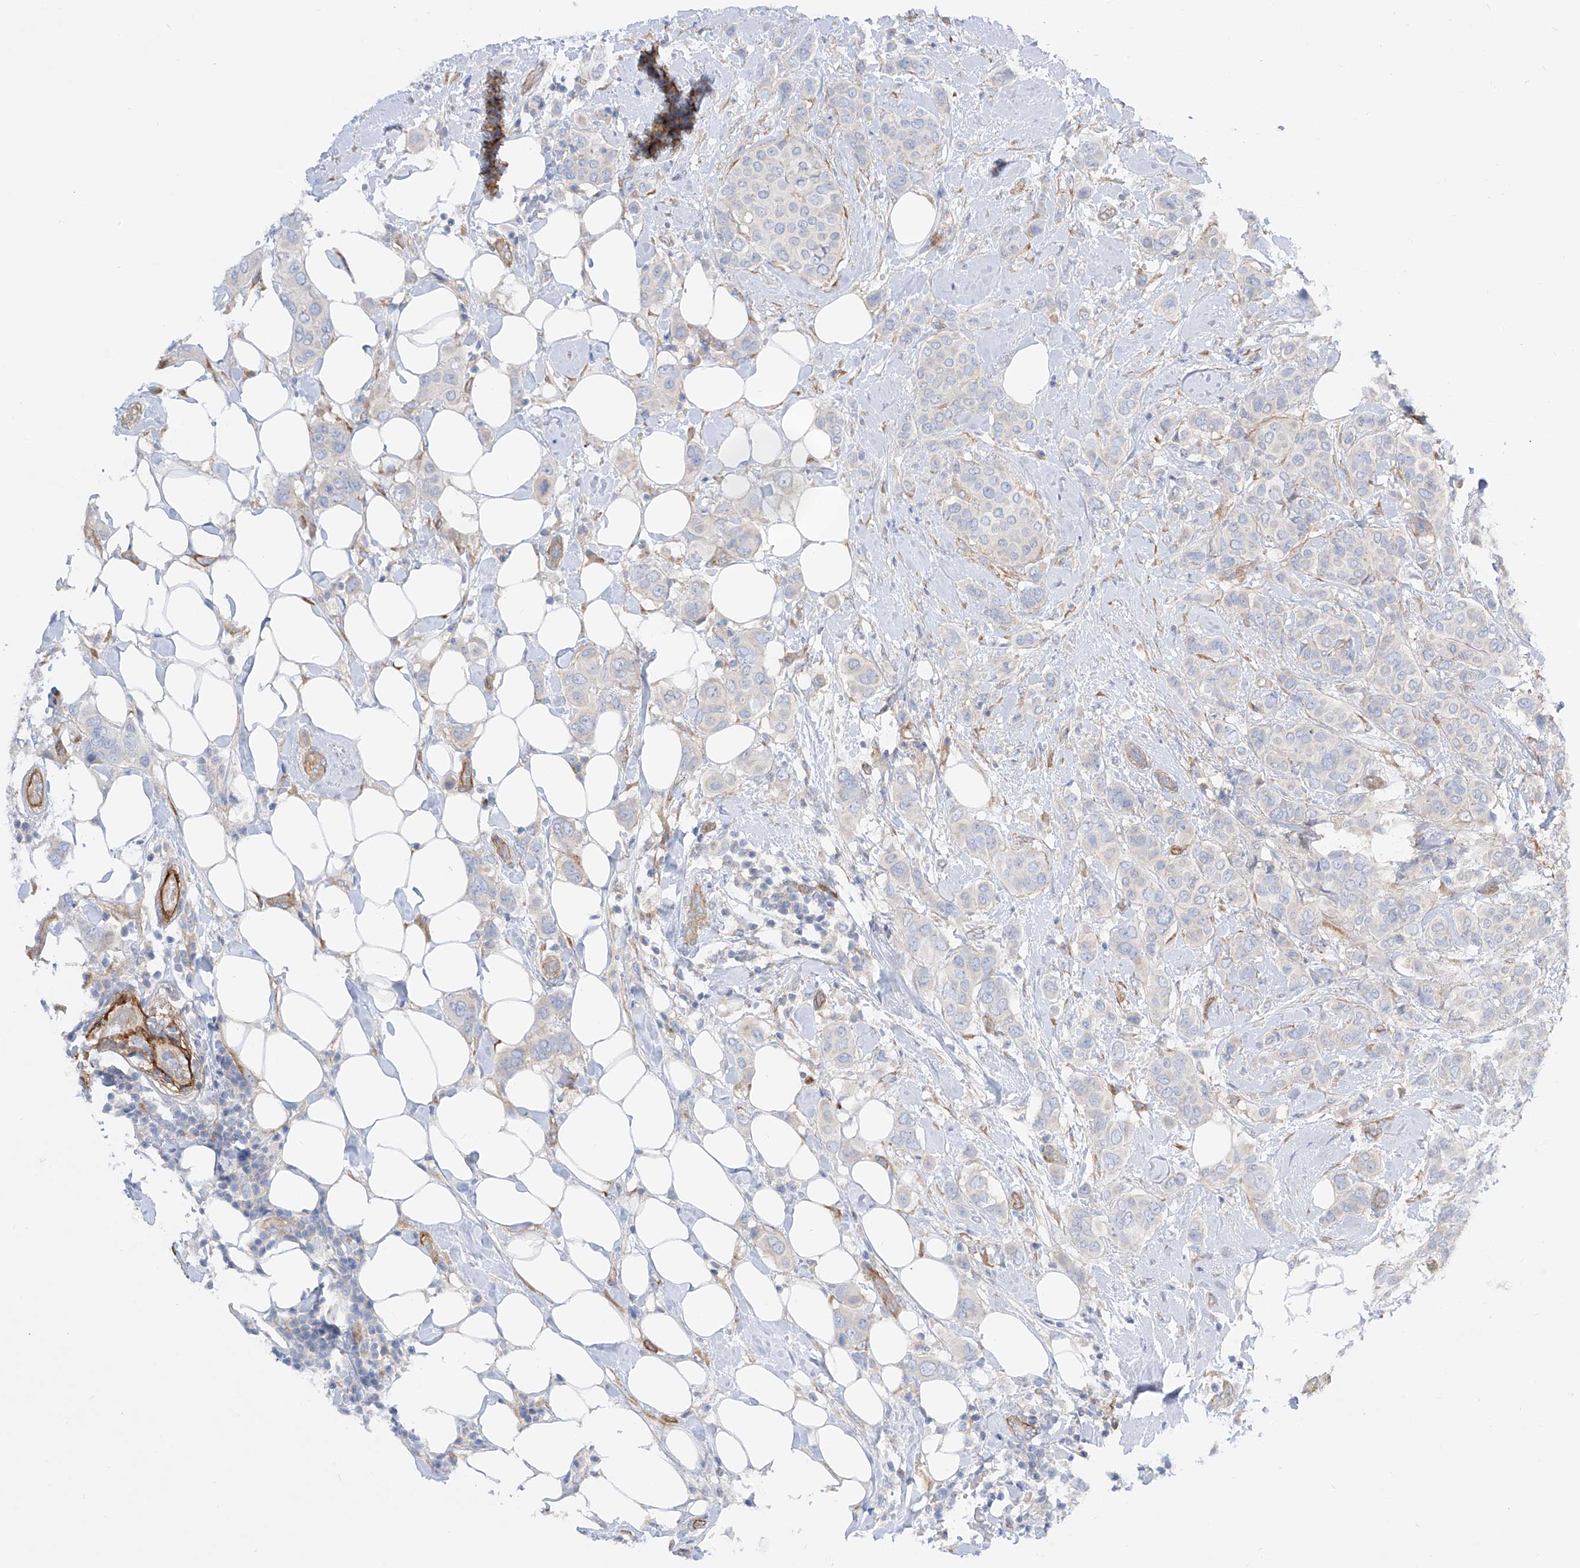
{"staining": {"intensity": "negative", "quantity": "none", "location": "none"}, "tissue": "breast cancer", "cell_type": "Tumor cells", "image_type": "cancer", "snomed": [{"axis": "morphology", "description": "Lobular carcinoma"}, {"axis": "topography", "description": "Breast"}], "caption": "Immunohistochemical staining of human breast cancer displays no significant staining in tumor cells. (DAB immunohistochemistry, high magnification).", "gene": "LCA5", "patient": {"sex": "female", "age": 51}}